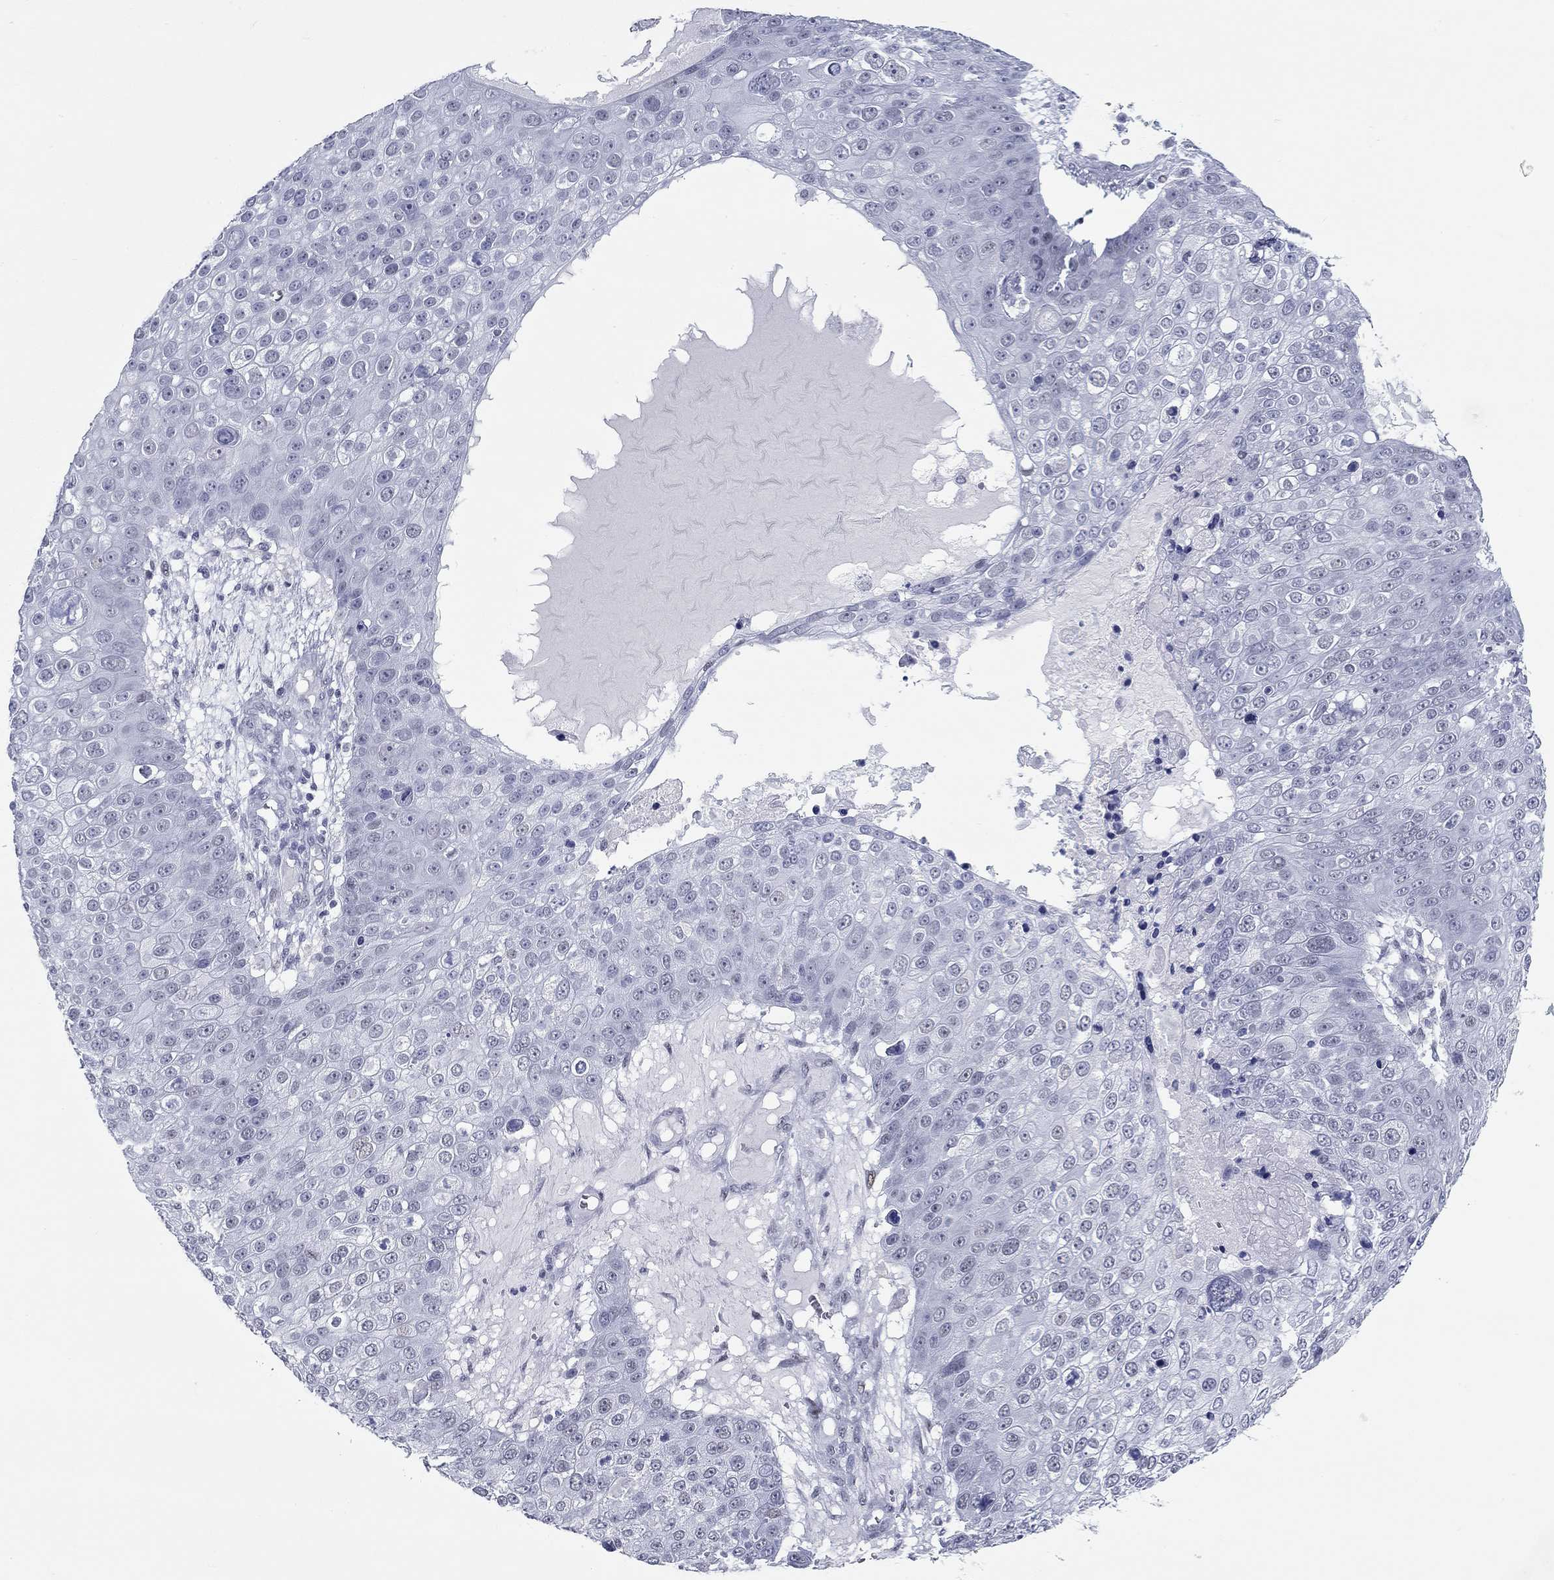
{"staining": {"intensity": "negative", "quantity": "none", "location": "none"}, "tissue": "skin cancer", "cell_type": "Tumor cells", "image_type": "cancer", "snomed": [{"axis": "morphology", "description": "Squamous cell carcinoma, NOS"}, {"axis": "topography", "description": "Skin"}], "caption": "Immunohistochemical staining of human skin cancer (squamous cell carcinoma) displays no significant staining in tumor cells. Nuclei are stained in blue.", "gene": "ASF1B", "patient": {"sex": "male", "age": 71}}